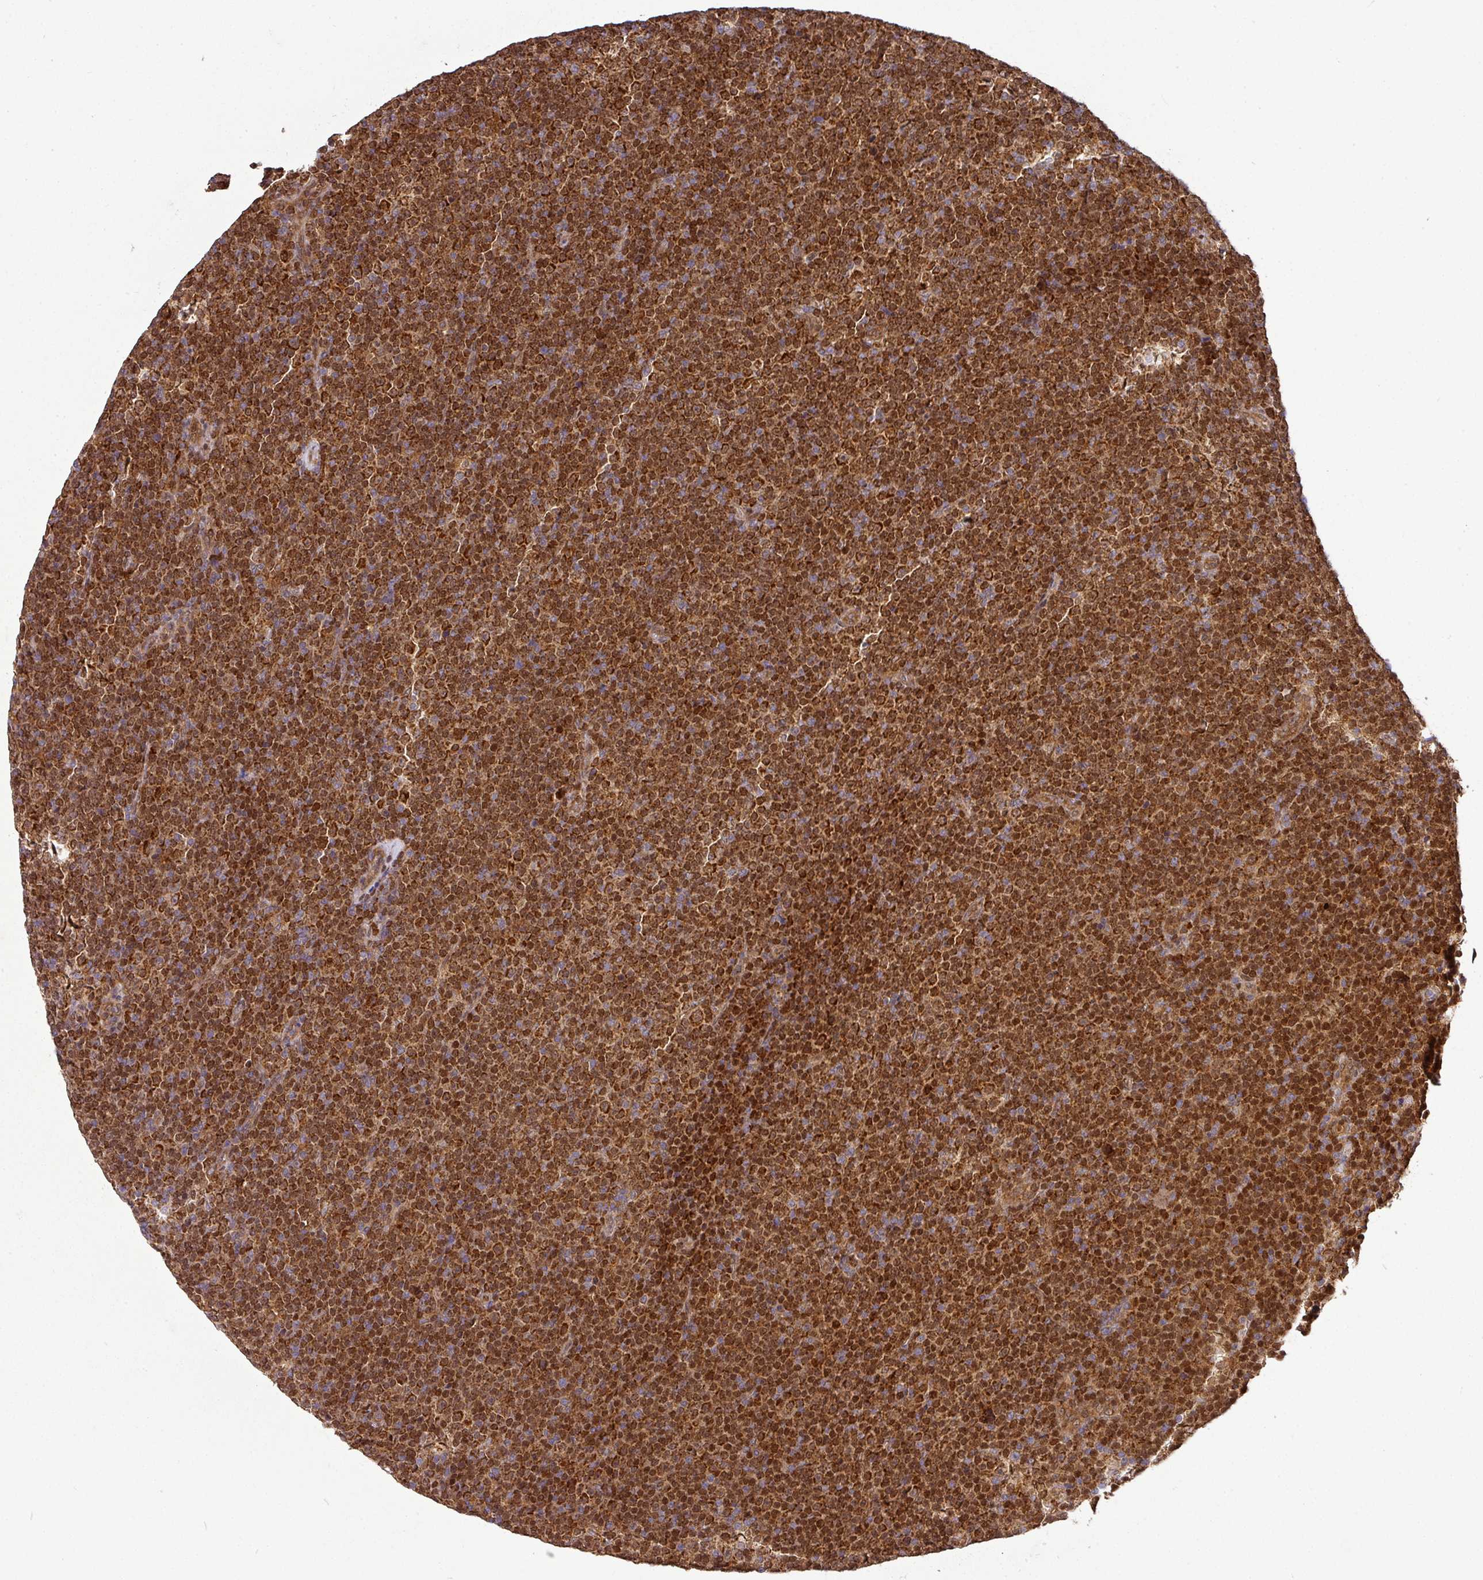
{"staining": {"intensity": "strong", "quantity": ">75%", "location": "cytoplasmic/membranous,nuclear"}, "tissue": "lymphoma", "cell_type": "Tumor cells", "image_type": "cancer", "snomed": [{"axis": "morphology", "description": "Malignant lymphoma, non-Hodgkin's type, Low grade"}, {"axis": "topography", "description": "Lymph node"}], "caption": "High-magnification brightfield microscopy of lymphoma stained with DAB (brown) and counterstained with hematoxylin (blue). tumor cells exhibit strong cytoplasmic/membranous and nuclear staining is identified in about>75% of cells.", "gene": "MALSU1", "patient": {"sex": "female", "age": 67}}